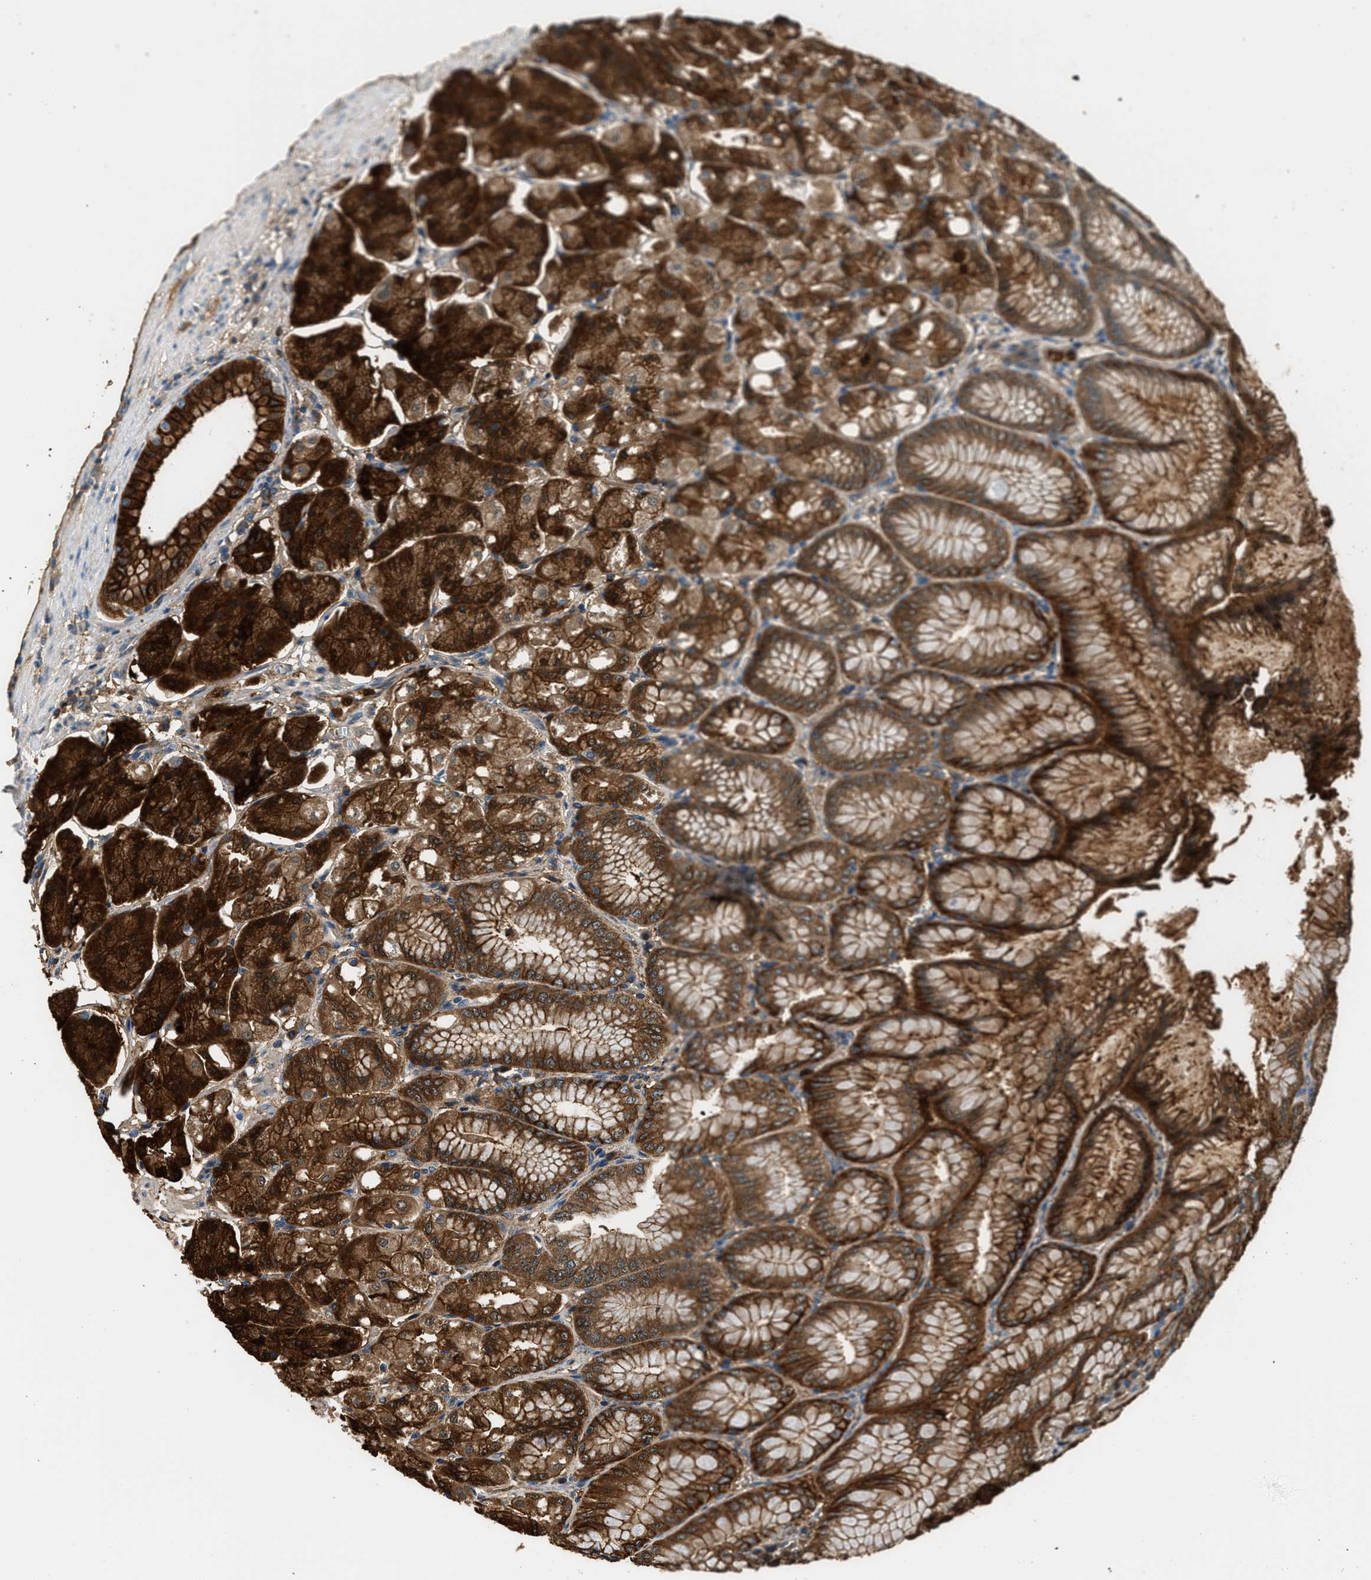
{"staining": {"intensity": "strong", "quantity": ">75%", "location": "cytoplasmic/membranous,nuclear"}, "tissue": "stomach", "cell_type": "Glandular cells", "image_type": "normal", "snomed": [{"axis": "morphology", "description": "Normal tissue, NOS"}, {"axis": "topography", "description": "Stomach, lower"}], "caption": "Glandular cells reveal strong cytoplasmic/membranous,nuclear positivity in about >75% of cells in benign stomach. The staining is performed using DAB brown chromogen to label protein expression. The nuclei are counter-stained blue using hematoxylin.", "gene": "ANXA3", "patient": {"sex": "male", "age": 71}}